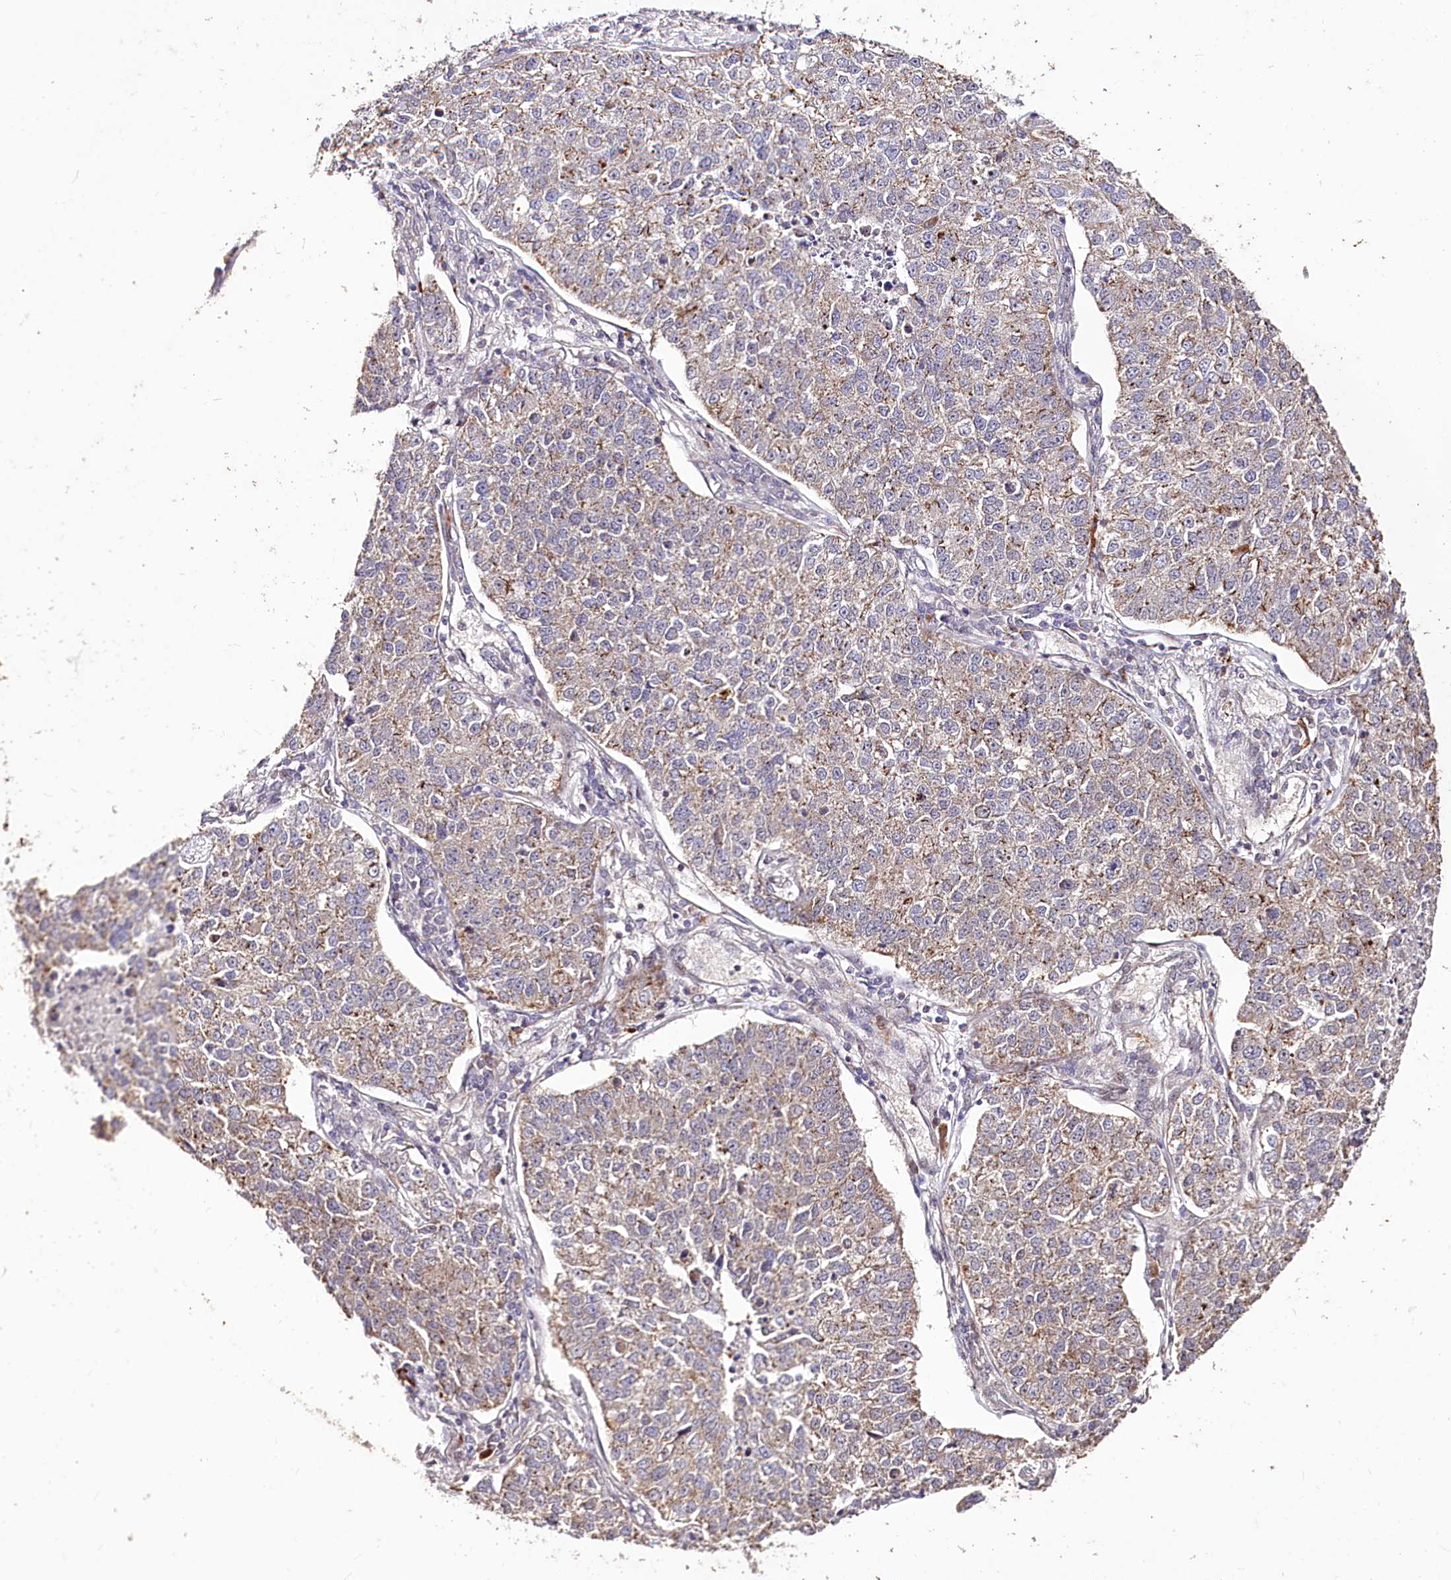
{"staining": {"intensity": "weak", "quantity": ">75%", "location": "cytoplasmic/membranous"}, "tissue": "lung cancer", "cell_type": "Tumor cells", "image_type": "cancer", "snomed": [{"axis": "morphology", "description": "Adenocarcinoma, NOS"}, {"axis": "topography", "description": "Lung"}], "caption": "Protein staining of lung adenocarcinoma tissue exhibits weak cytoplasmic/membranous expression in approximately >75% of tumor cells.", "gene": "CARD19", "patient": {"sex": "male", "age": 49}}